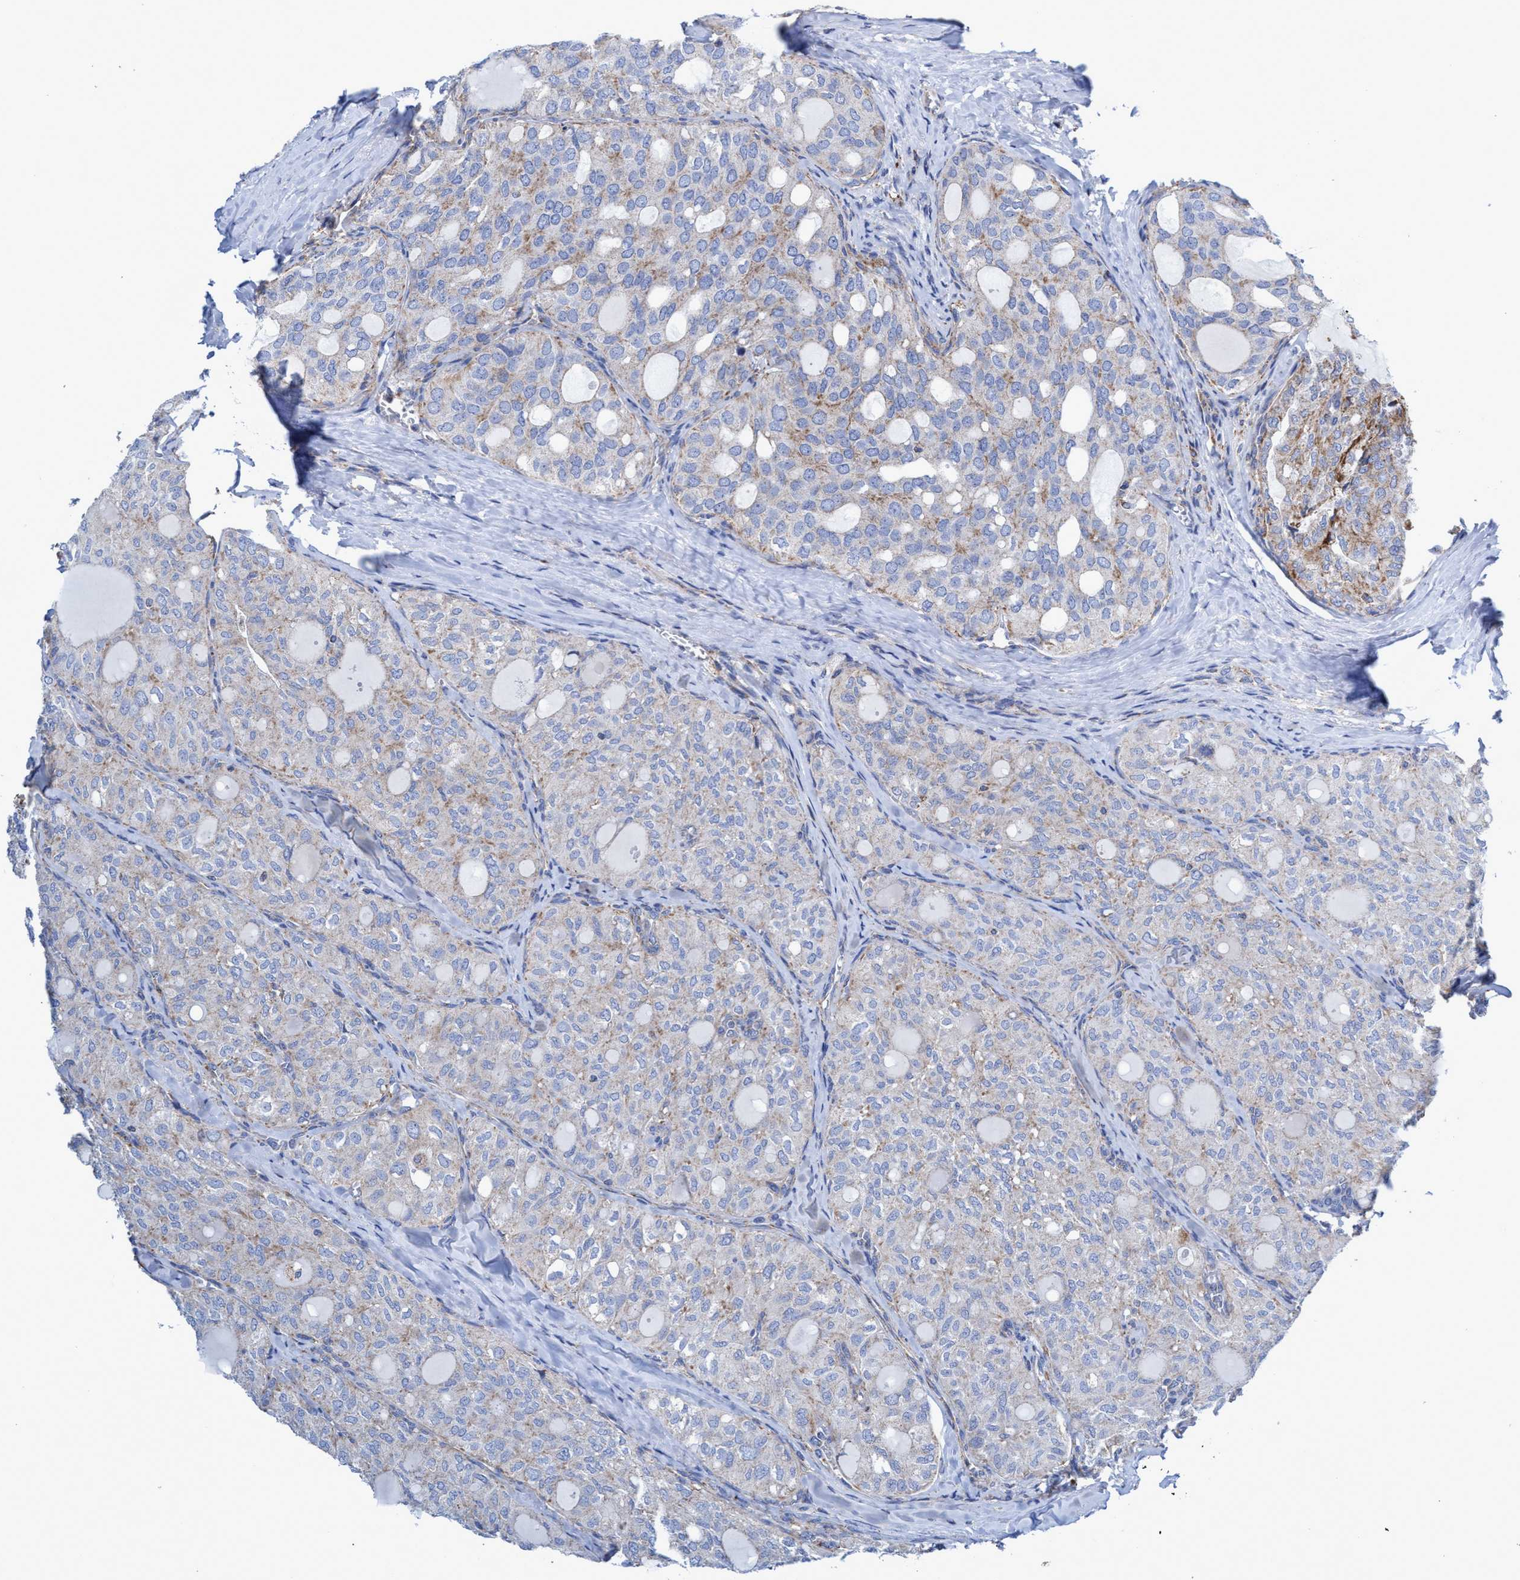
{"staining": {"intensity": "moderate", "quantity": "<25%", "location": "cytoplasmic/membranous"}, "tissue": "thyroid cancer", "cell_type": "Tumor cells", "image_type": "cancer", "snomed": [{"axis": "morphology", "description": "Follicular adenoma carcinoma, NOS"}, {"axis": "topography", "description": "Thyroid gland"}], "caption": "Immunohistochemistry photomicrograph of neoplastic tissue: thyroid cancer stained using immunohistochemistry (IHC) exhibits low levels of moderate protein expression localized specifically in the cytoplasmic/membranous of tumor cells, appearing as a cytoplasmic/membranous brown color.", "gene": "ZNF750", "patient": {"sex": "male", "age": 75}}